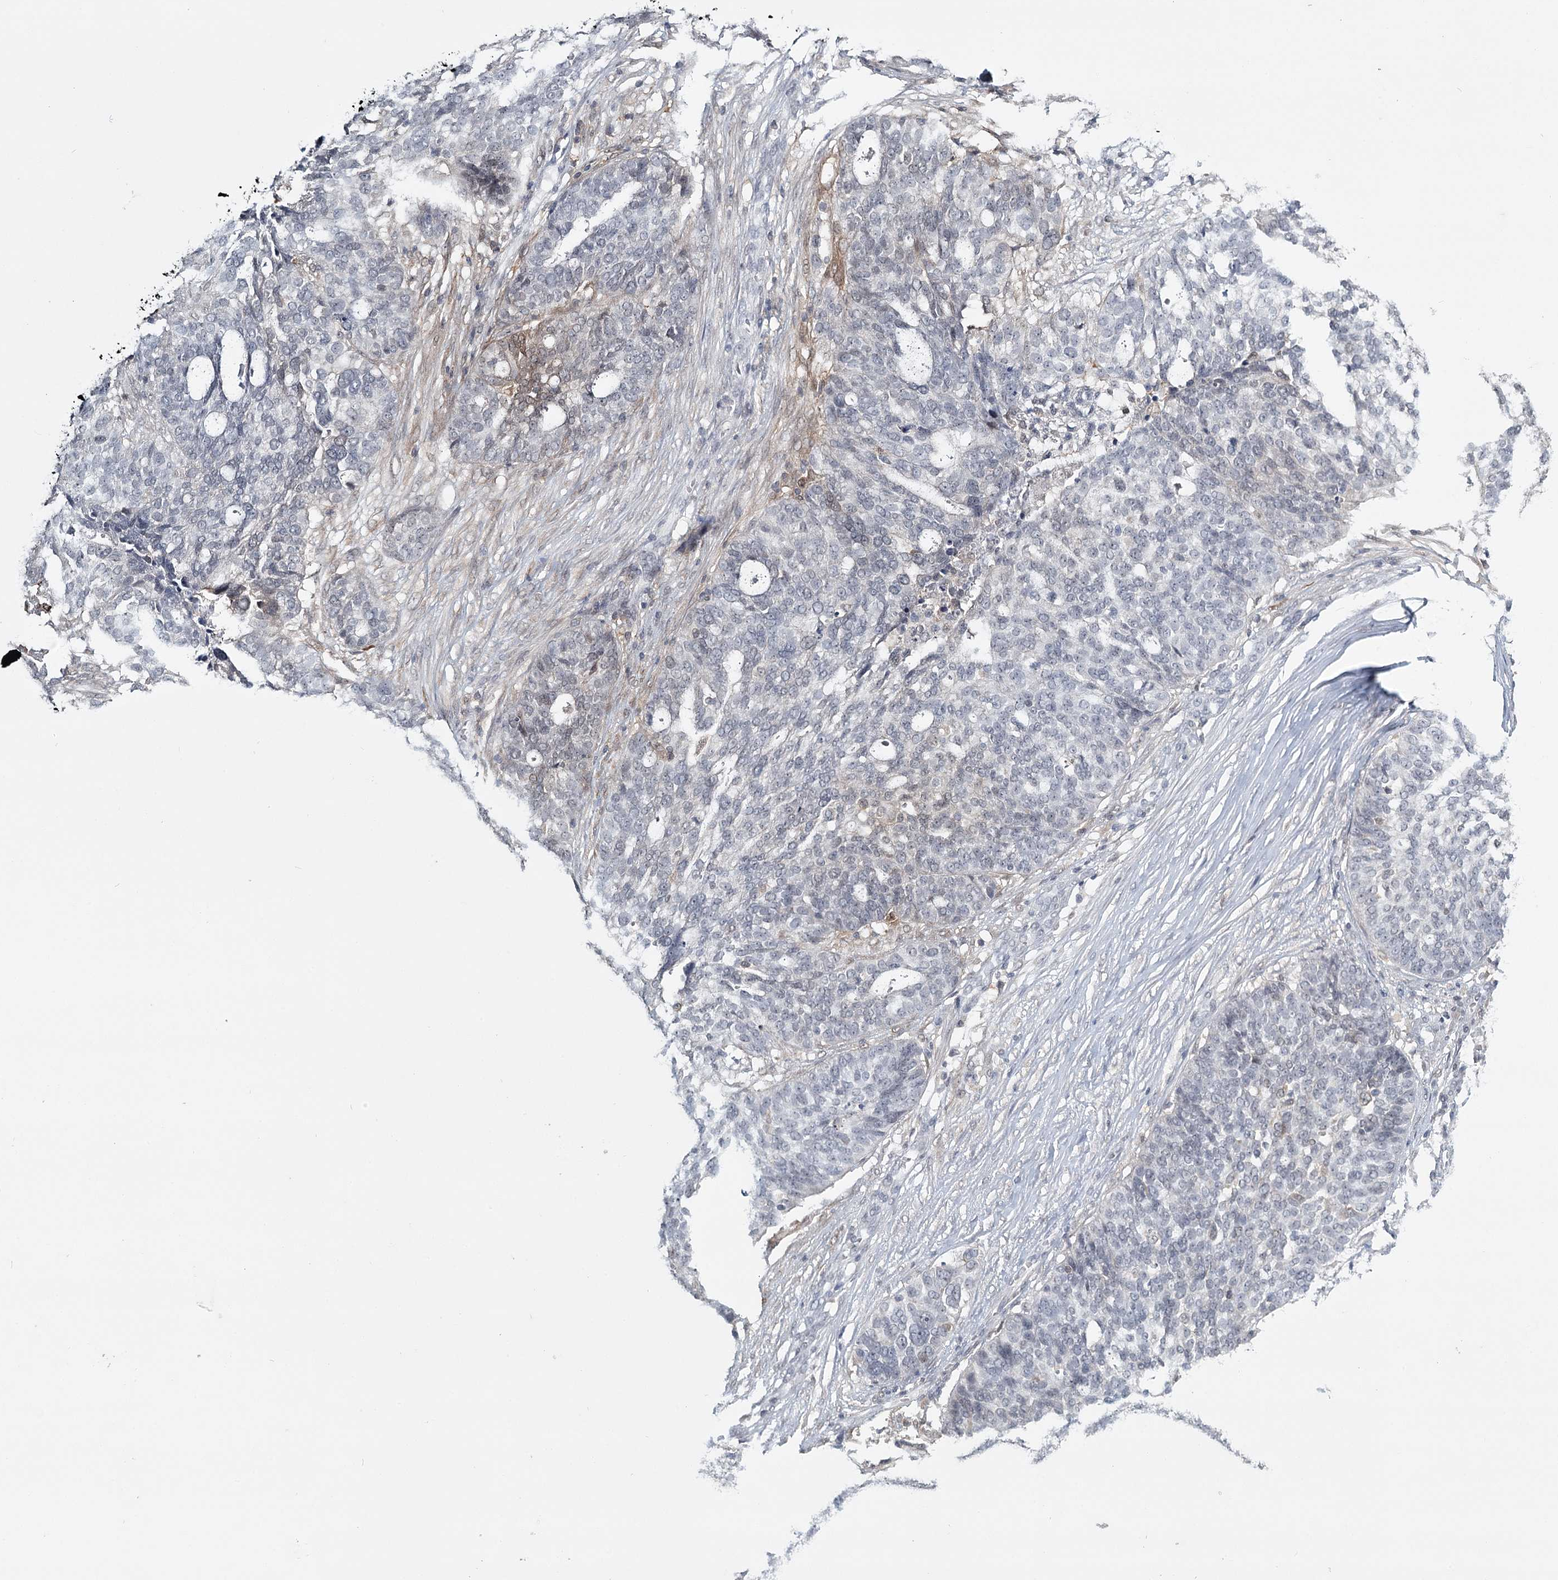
{"staining": {"intensity": "negative", "quantity": "none", "location": "none"}, "tissue": "ovarian cancer", "cell_type": "Tumor cells", "image_type": "cancer", "snomed": [{"axis": "morphology", "description": "Cystadenocarcinoma, serous, NOS"}, {"axis": "topography", "description": "Ovary"}], "caption": "DAB immunohistochemical staining of human ovarian cancer reveals no significant staining in tumor cells. (Stains: DAB immunohistochemistry with hematoxylin counter stain, Microscopy: brightfield microscopy at high magnification).", "gene": "TMEM70", "patient": {"sex": "female", "age": 59}}